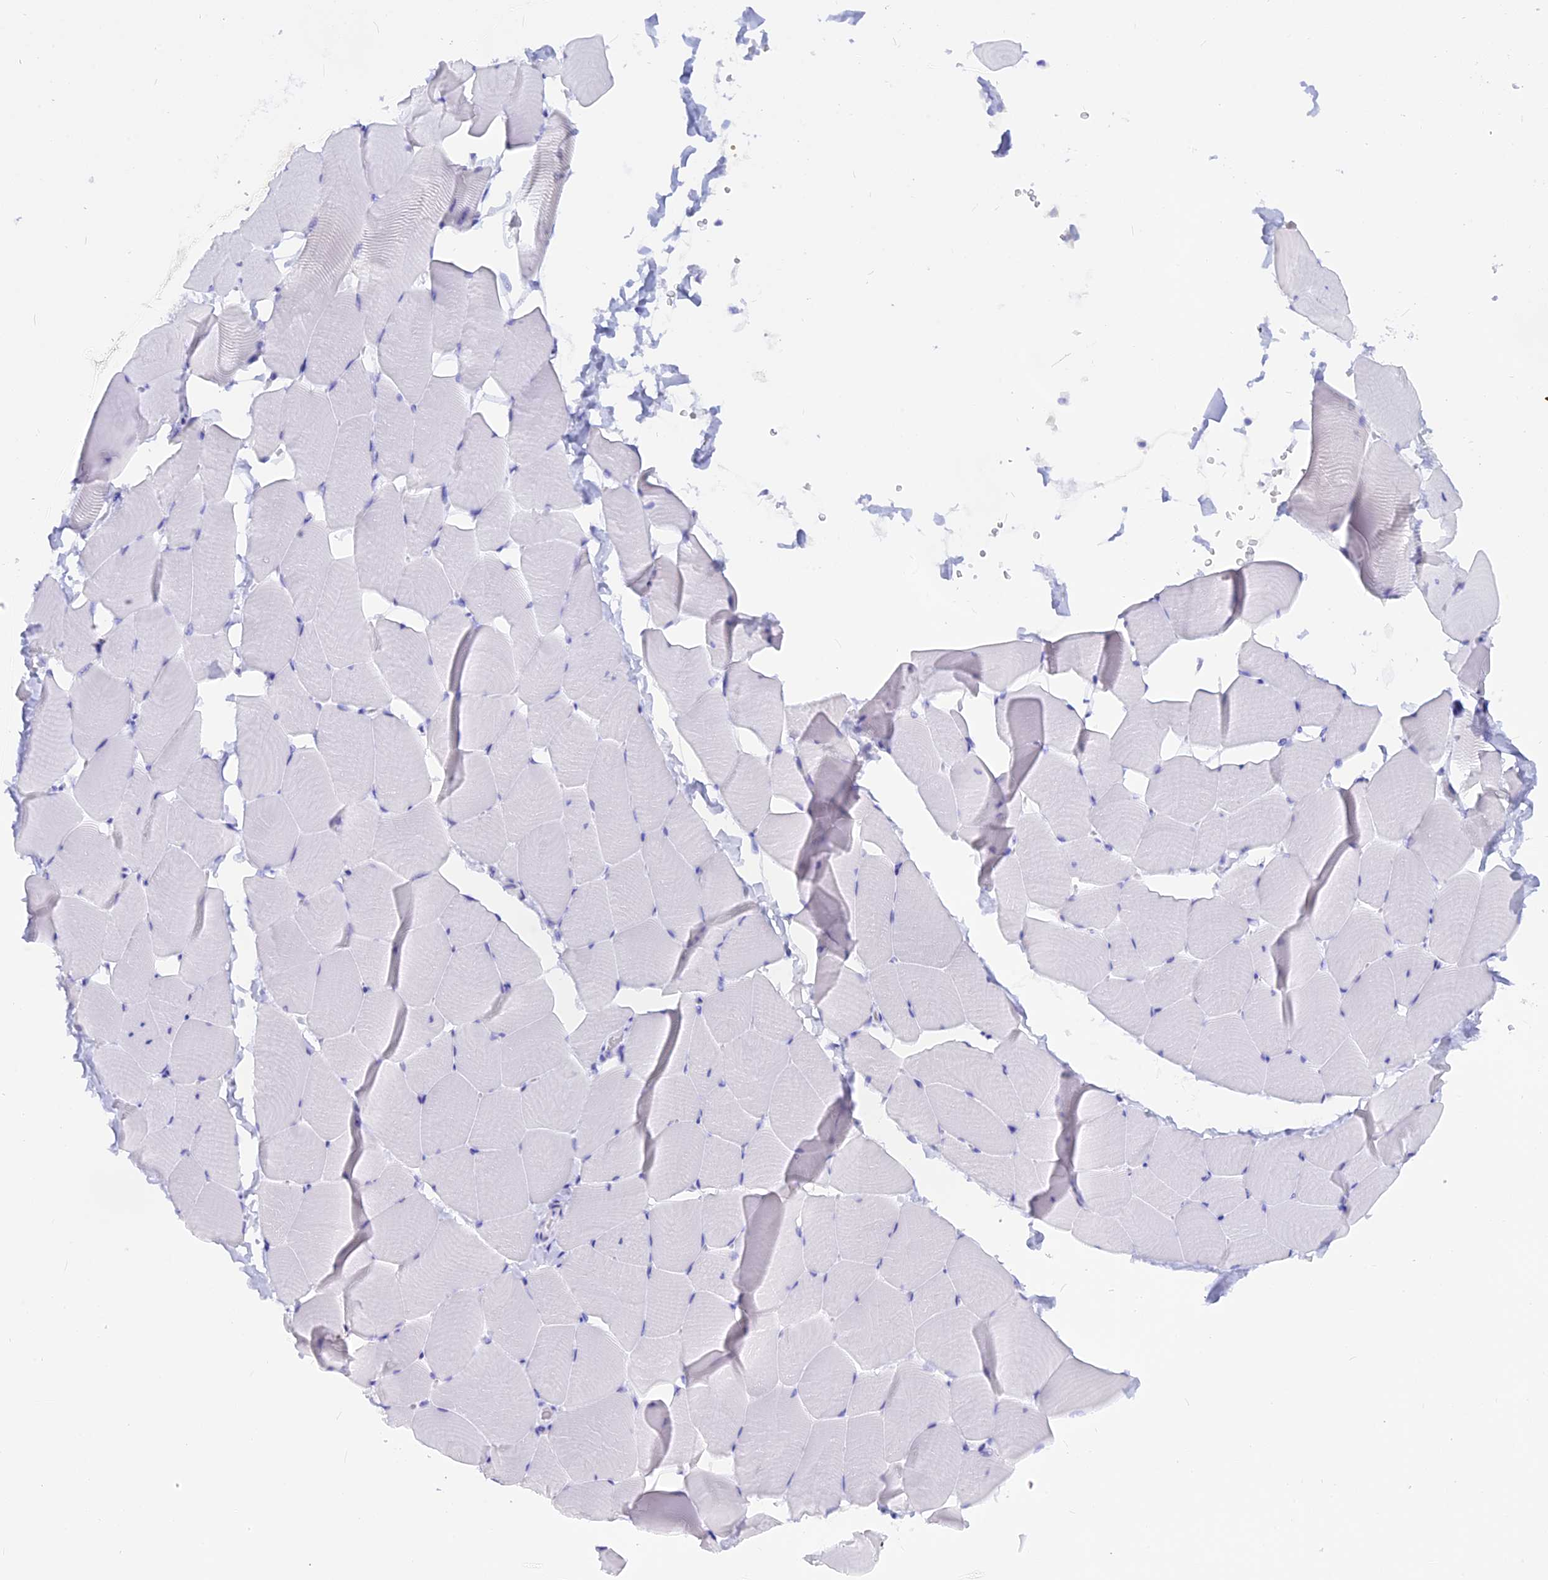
{"staining": {"intensity": "negative", "quantity": "none", "location": "none"}, "tissue": "skeletal muscle", "cell_type": "Myocytes", "image_type": "normal", "snomed": [{"axis": "morphology", "description": "Normal tissue, NOS"}, {"axis": "topography", "description": "Skeletal muscle"}], "caption": "Protein analysis of unremarkable skeletal muscle displays no significant staining in myocytes.", "gene": "ISCA1", "patient": {"sex": "male", "age": 25}}